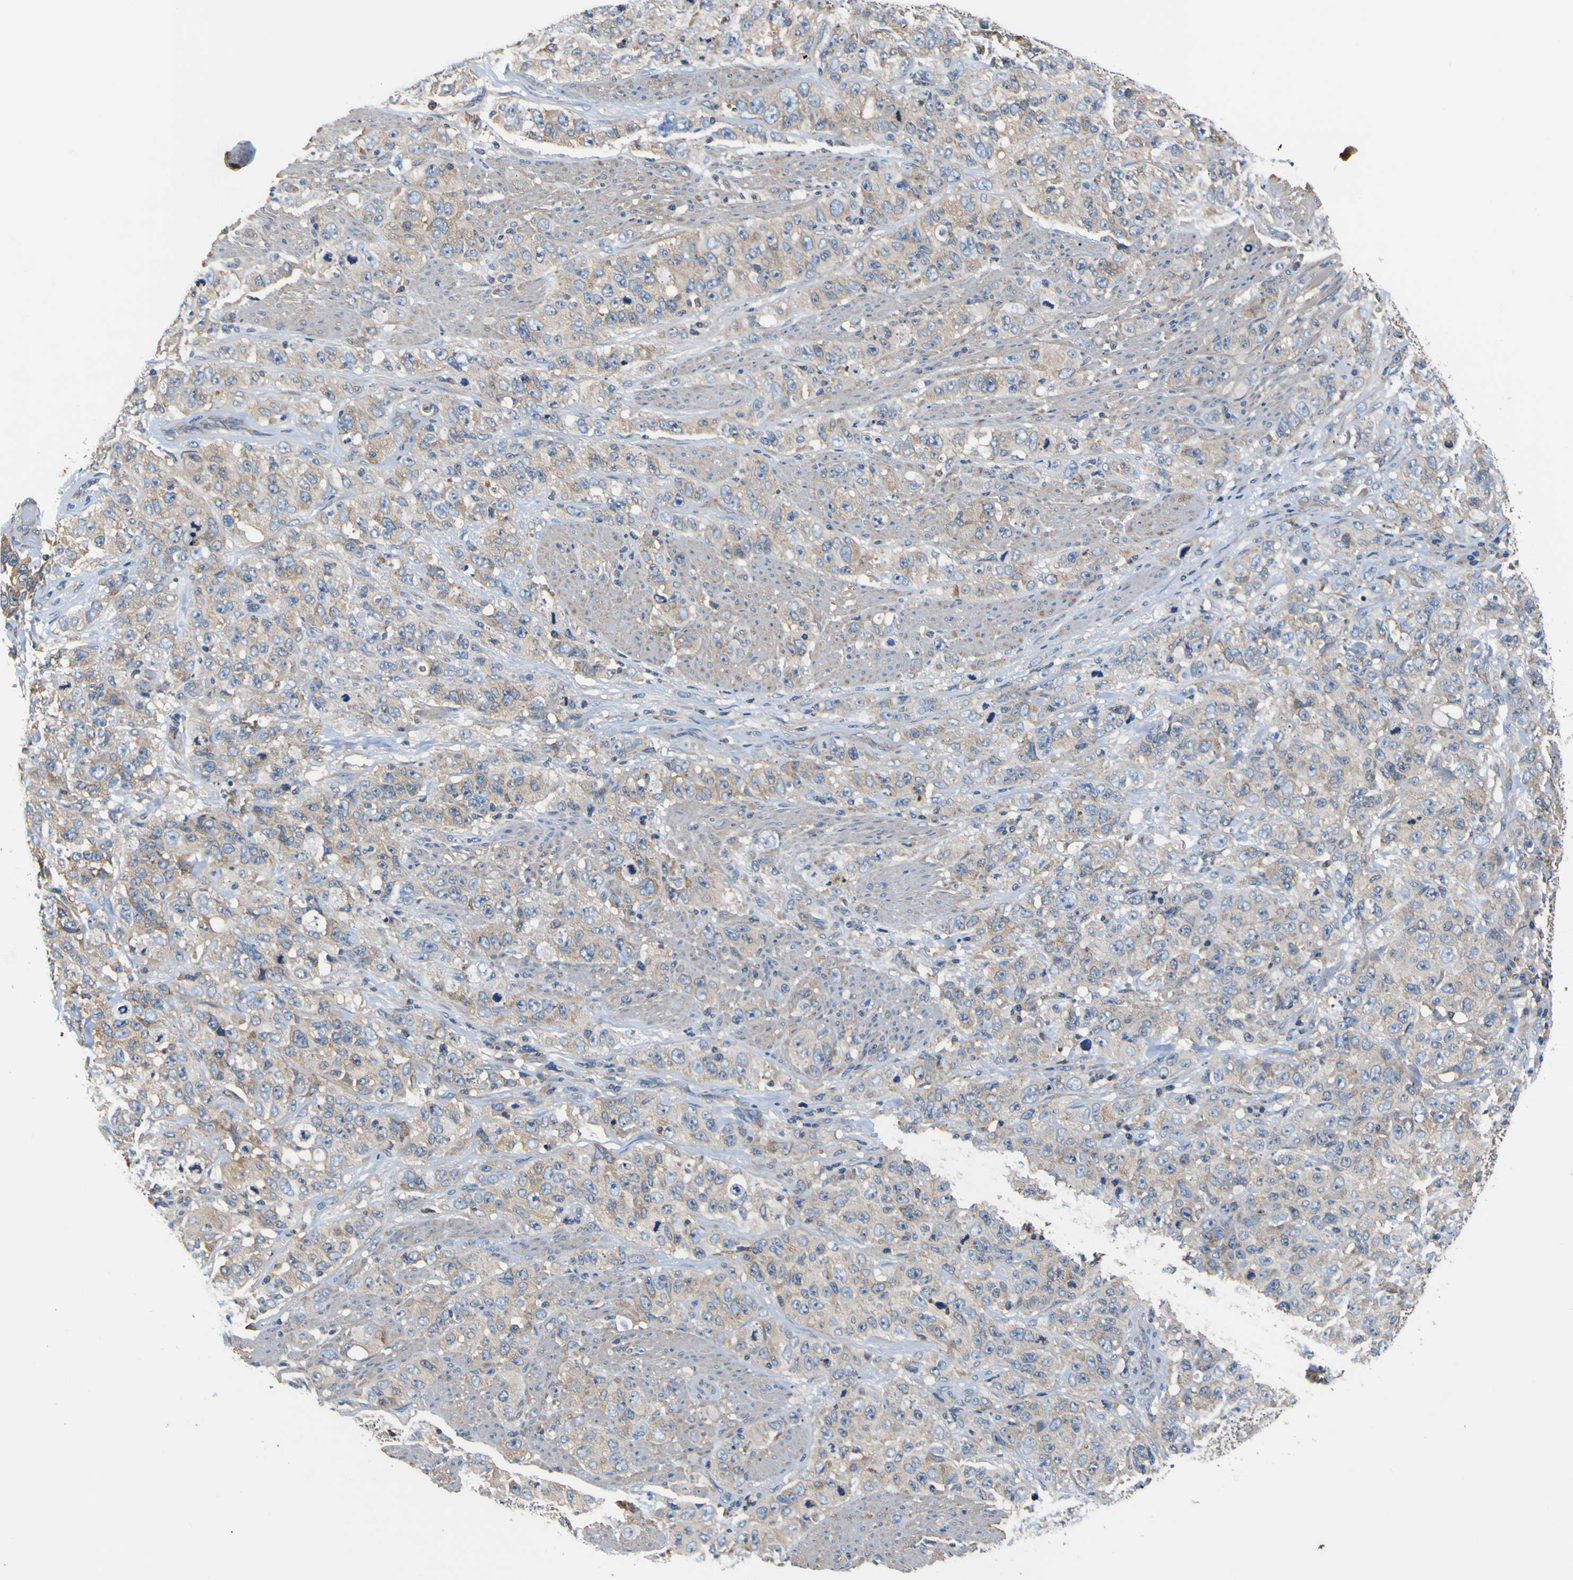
{"staining": {"intensity": "weak", "quantity": ">75%", "location": "cytoplasmic/membranous"}, "tissue": "stomach cancer", "cell_type": "Tumor cells", "image_type": "cancer", "snomed": [{"axis": "morphology", "description": "Adenocarcinoma, NOS"}, {"axis": "topography", "description": "Stomach"}], "caption": "Tumor cells show low levels of weak cytoplasmic/membranous staining in about >75% of cells in adenocarcinoma (stomach). Nuclei are stained in blue.", "gene": "CNR2", "patient": {"sex": "male", "age": 48}}